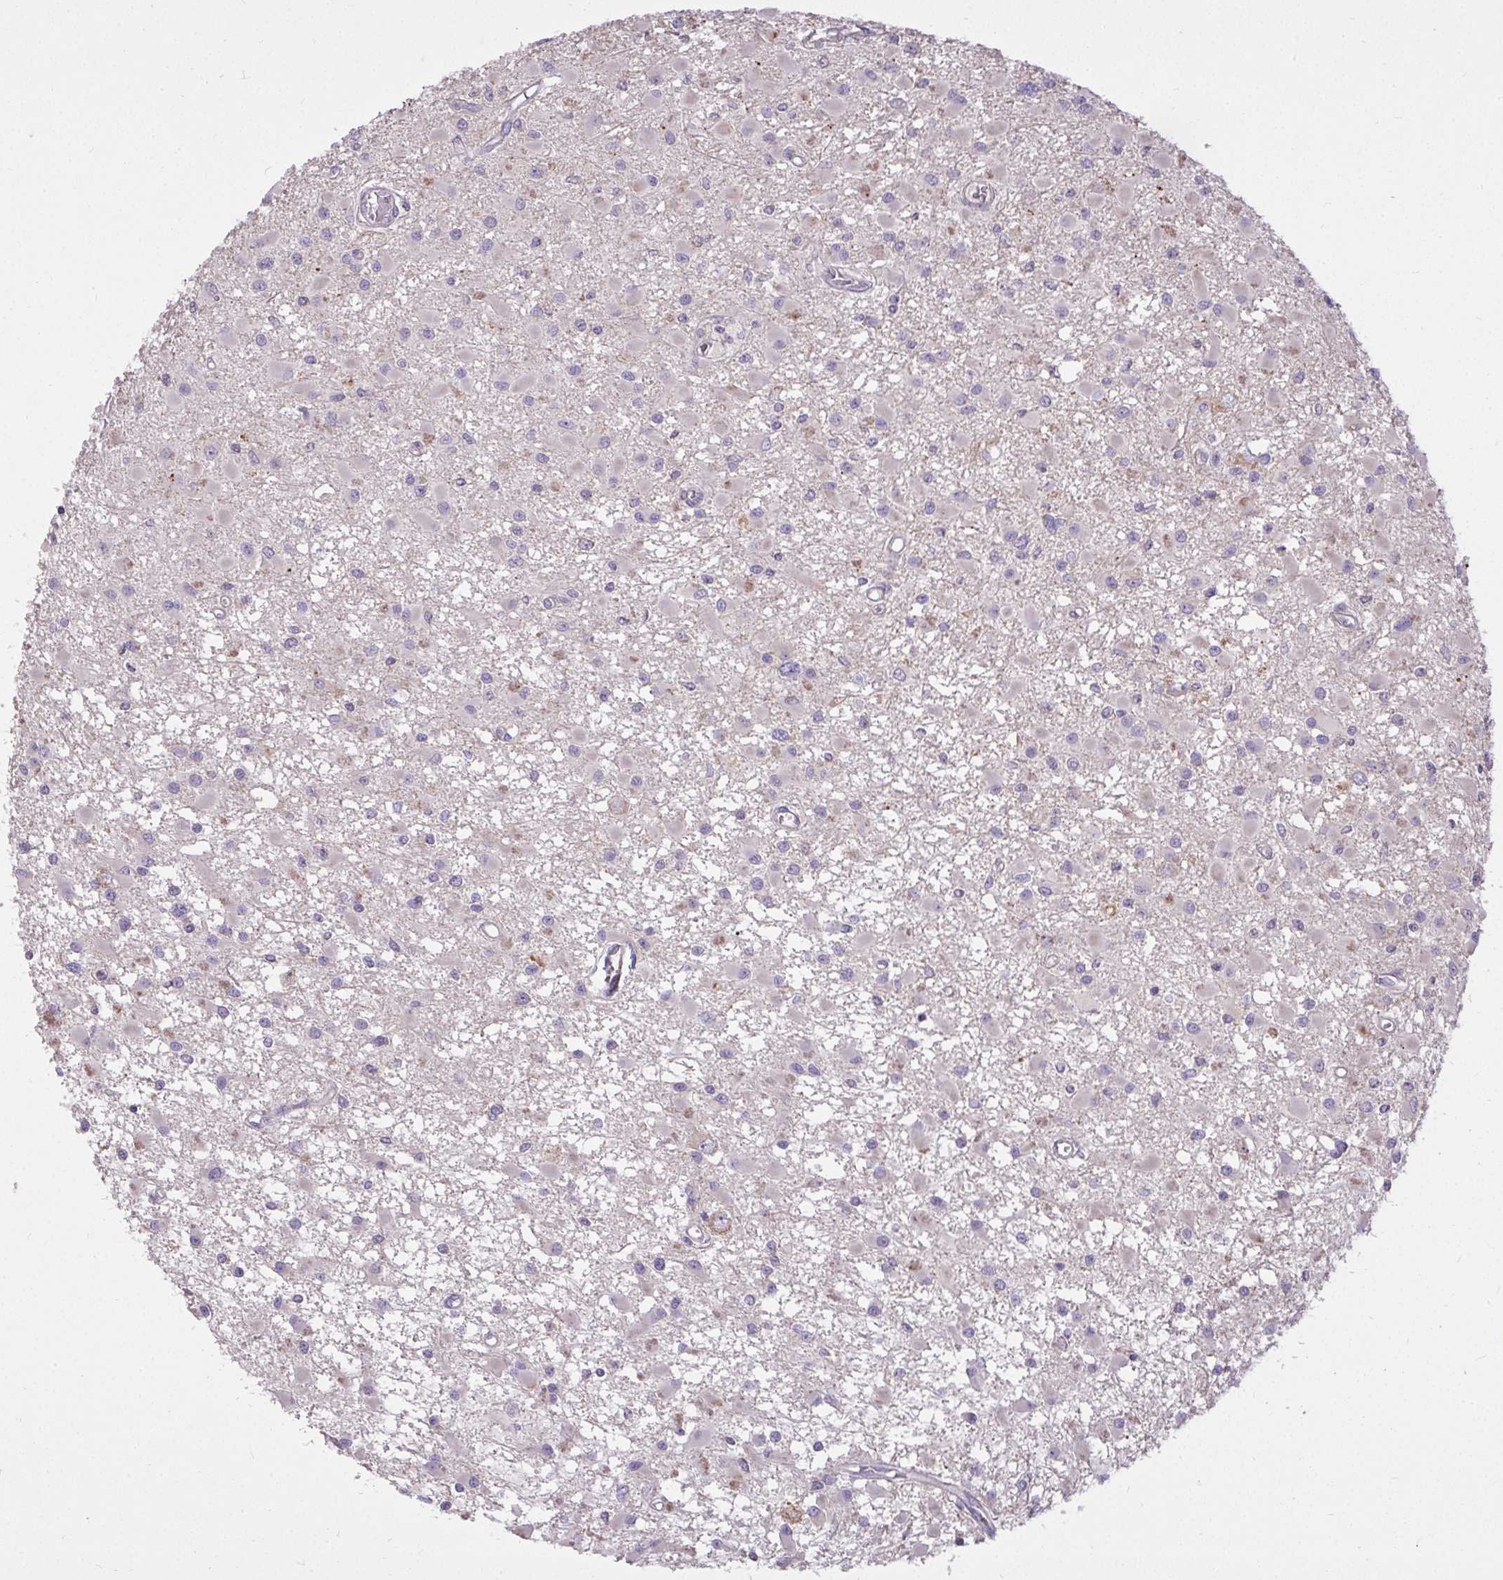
{"staining": {"intensity": "negative", "quantity": "none", "location": "none"}, "tissue": "glioma", "cell_type": "Tumor cells", "image_type": "cancer", "snomed": [{"axis": "morphology", "description": "Glioma, malignant, High grade"}, {"axis": "topography", "description": "Brain"}], "caption": "Immunohistochemistry (IHC) of malignant glioma (high-grade) exhibits no expression in tumor cells.", "gene": "STRIP1", "patient": {"sex": "male", "age": 54}}